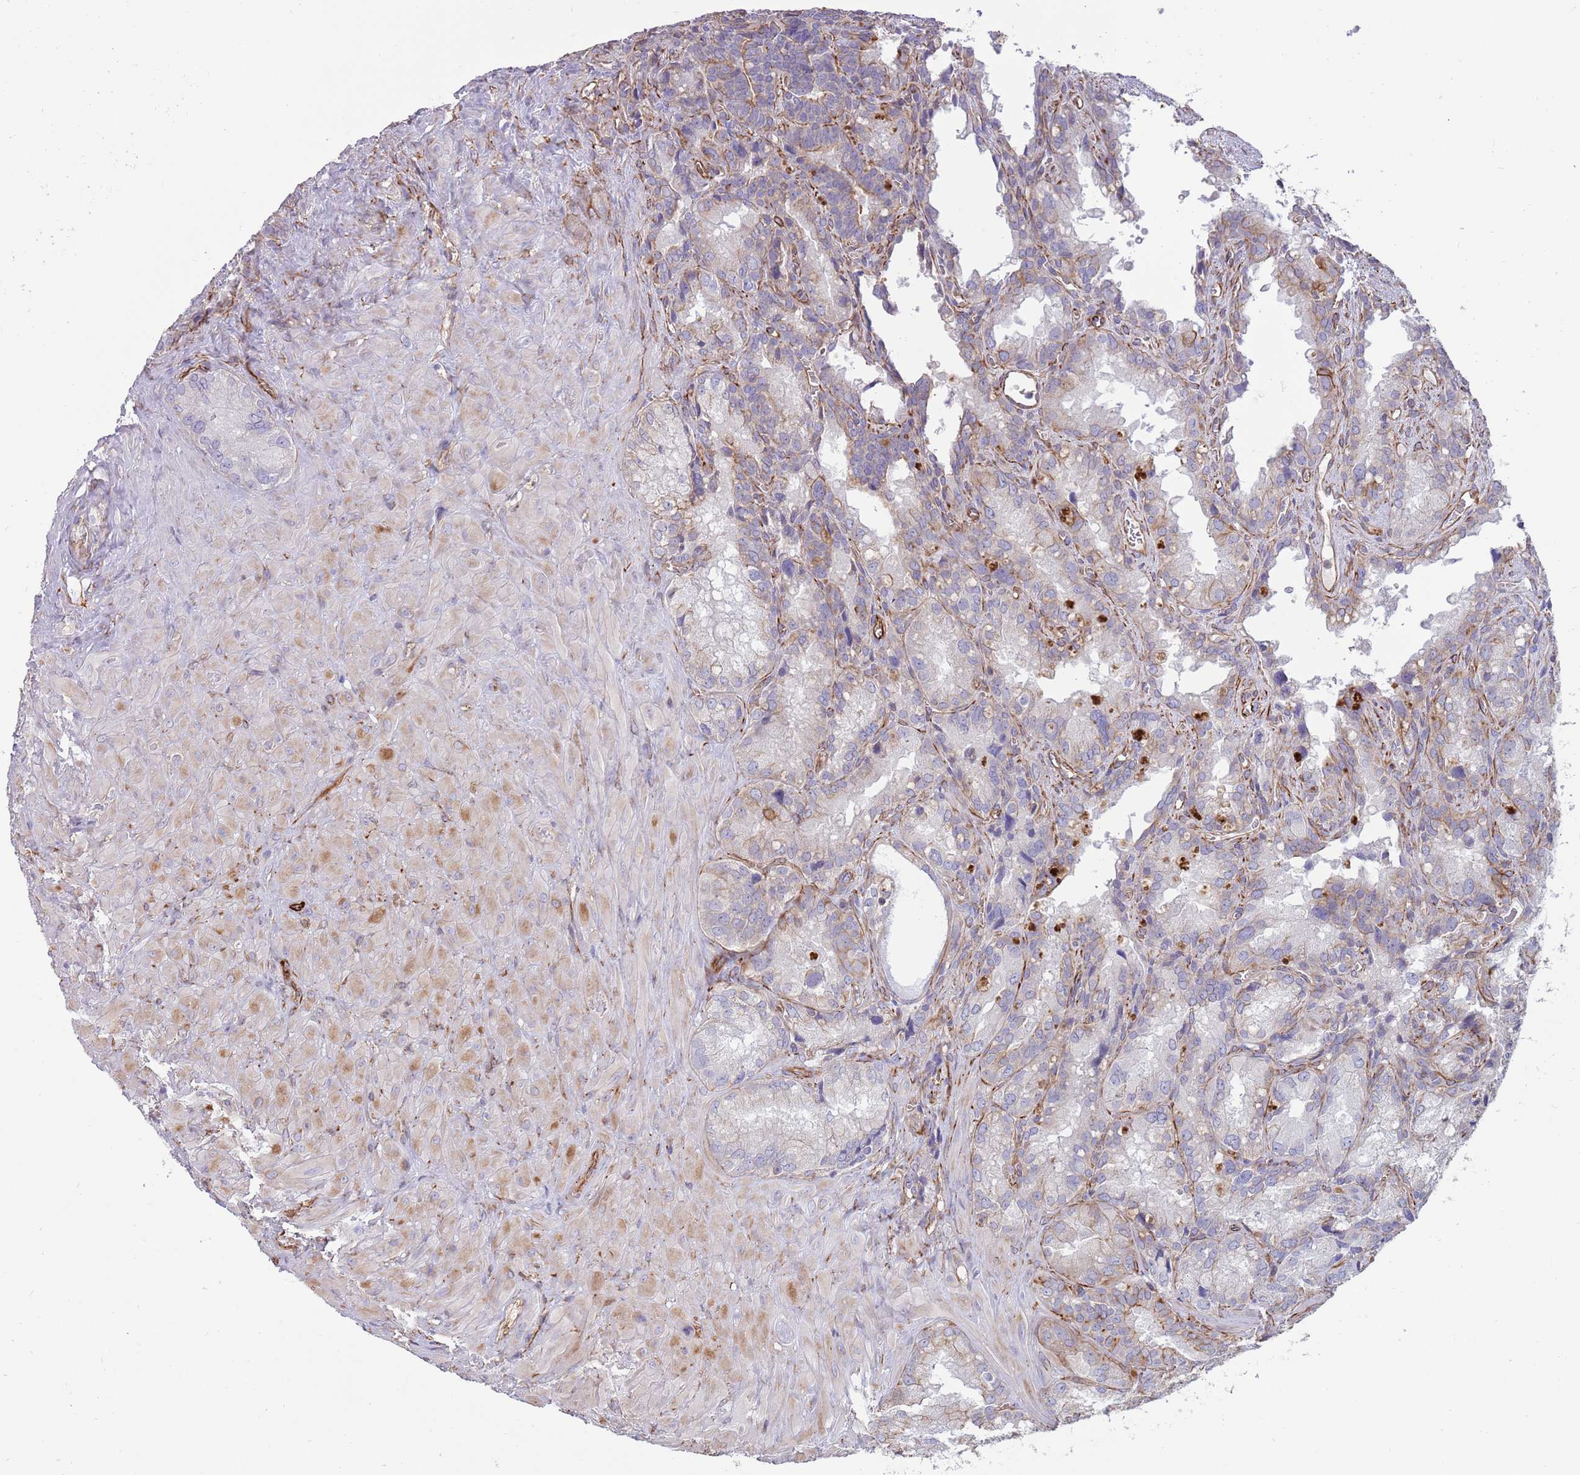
{"staining": {"intensity": "weak", "quantity": "<25%", "location": "cytoplasmic/membranous"}, "tissue": "seminal vesicle", "cell_type": "Glandular cells", "image_type": "normal", "snomed": [{"axis": "morphology", "description": "Normal tissue, NOS"}, {"axis": "topography", "description": "Seminal veicle"}], "caption": "Glandular cells are negative for brown protein staining in normal seminal vesicle. (Immunohistochemistry (ihc), brightfield microscopy, high magnification).", "gene": "MOGAT1", "patient": {"sex": "male", "age": 62}}